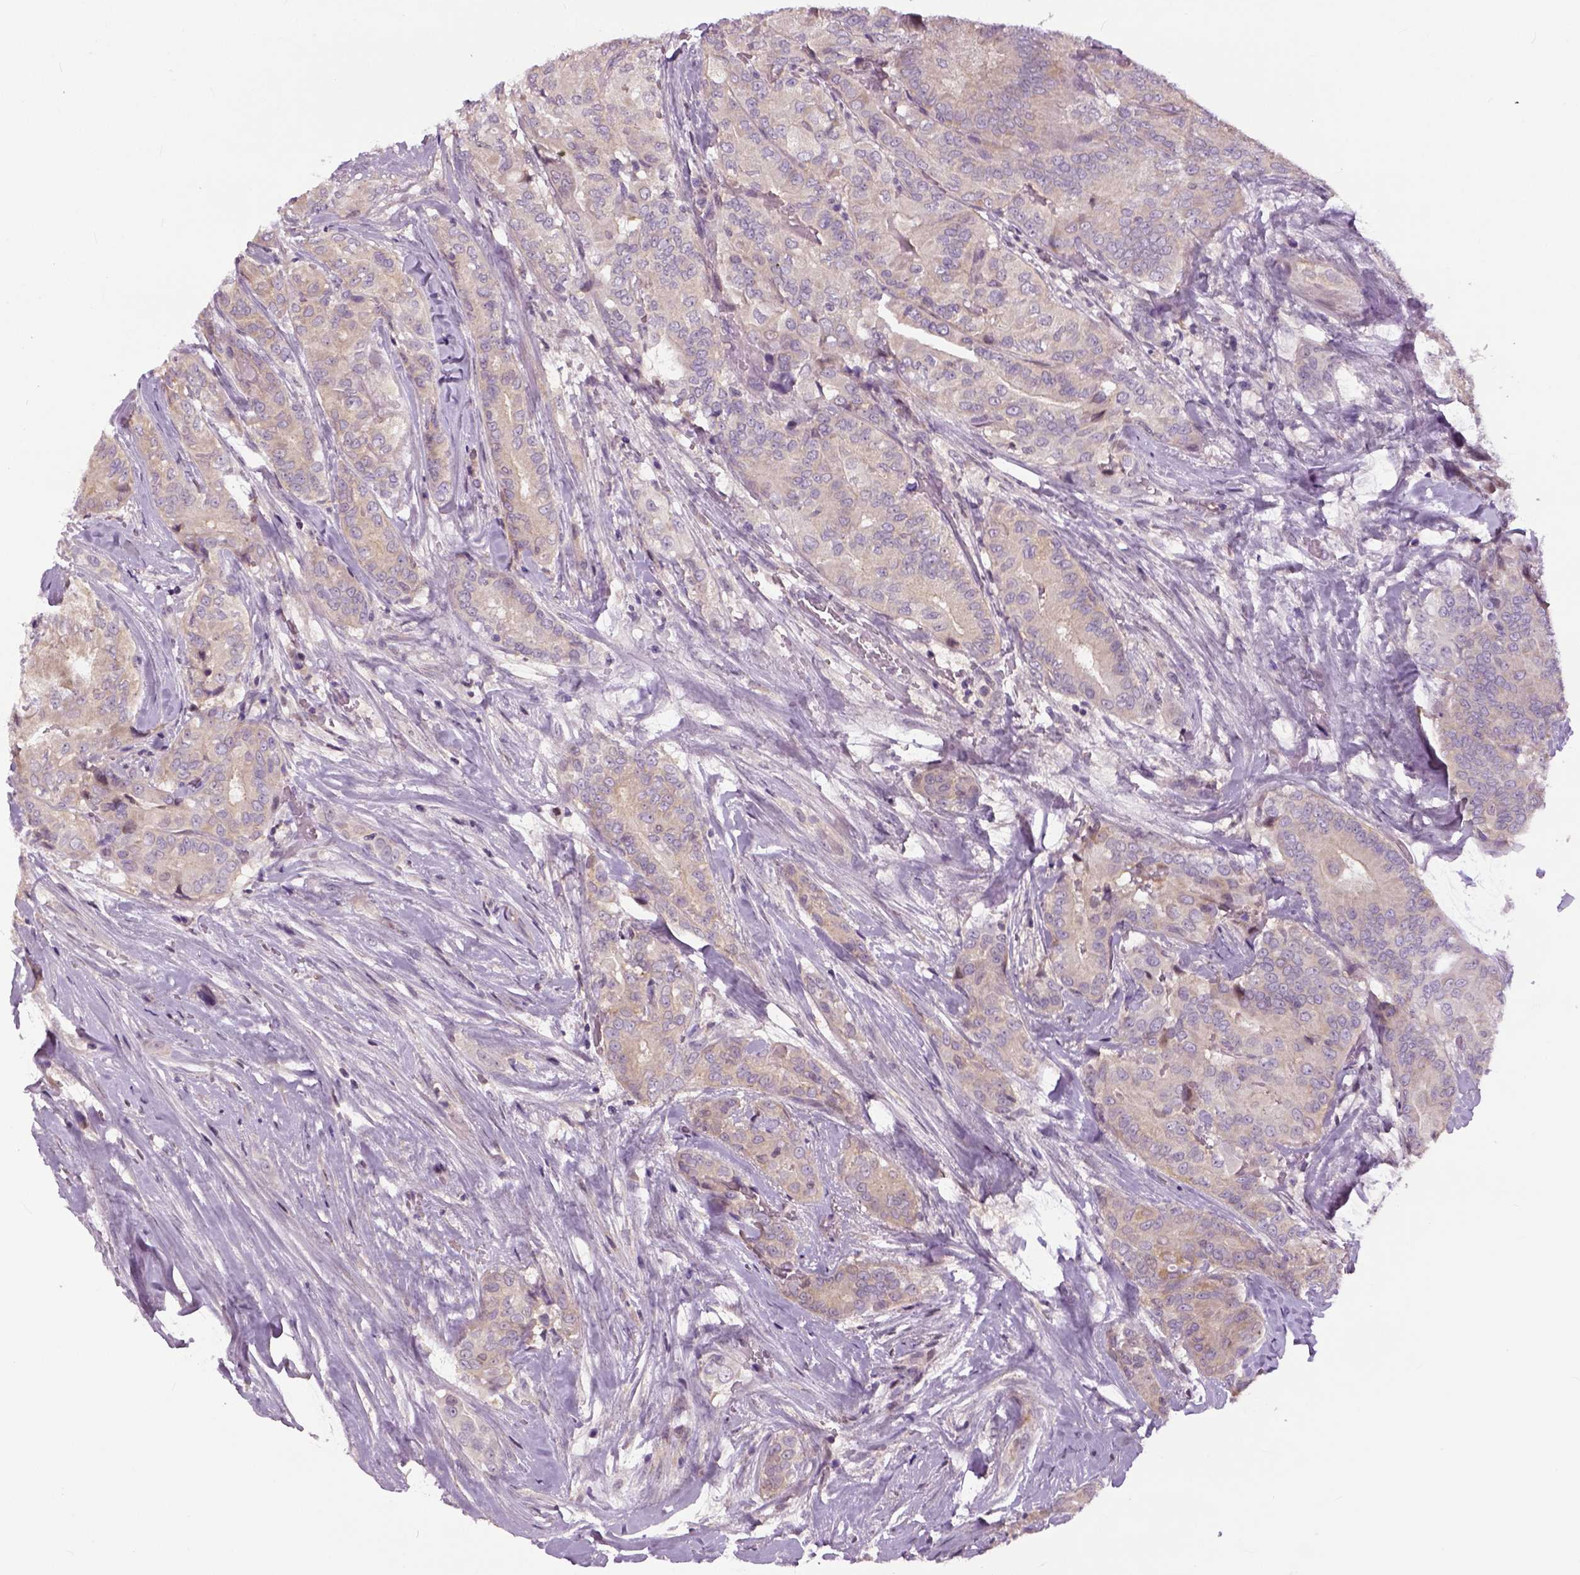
{"staining": {"intensity": "weak", "quantity": "<25%", "location": "cytoplasmic/membranous"}, "tissue": "thyroid cancer", "cell_type": "Tumor cells", "image_type": "cancer", "snomed": [{"axis": "morphology", "description": "Papillary adenocarcinoma, NOS"}, {"axis": "topography", "description": "Thyroid gland"}], "caption": "A high-resolution image shows IHC staining of thyroid papillary adenocarcinoma, which displays no significant staining in tumor cells.", "gene": "NECAB1", "patient": {"sex": "male", "age": 61}}